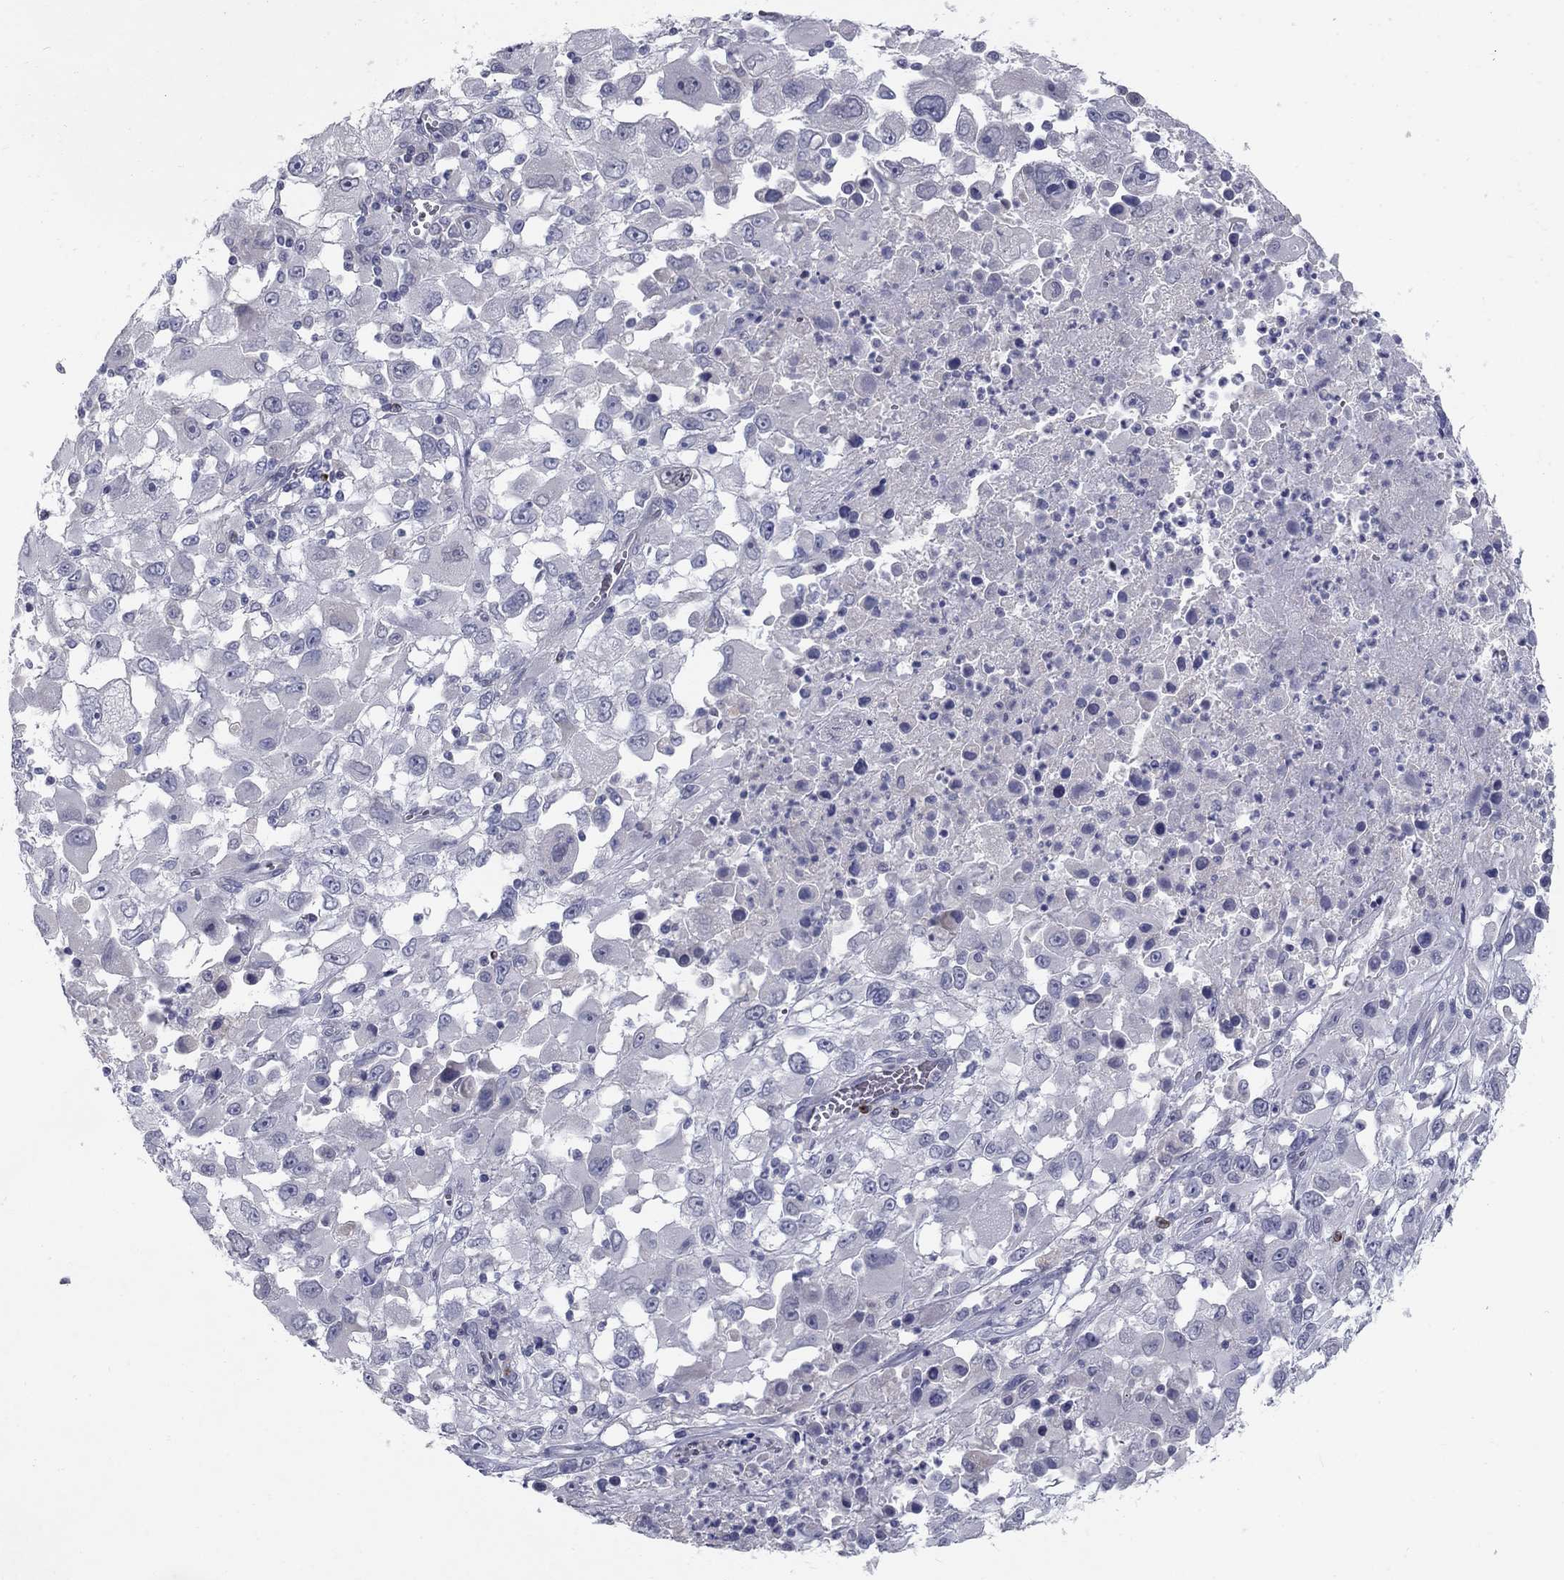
{"staining": {"intensity": "negative", "quantity": "none", "location": "none"}, "tissue": "melanoma", "cell_type": "Tumor cells", "image_type": "cancer", "snomed": [{"axis": "morphology", "description": "Malignant melanoma, Metastatic site"}, {"axis": "topography", "description": "Soft tissue"}], "caption": "An image of malignant melanoma (metastatic site) stained for a protein reveals no brown staining in tumor cells.", "gene": "NTRK2", "patient": {"sex": "male", "age": 50}}